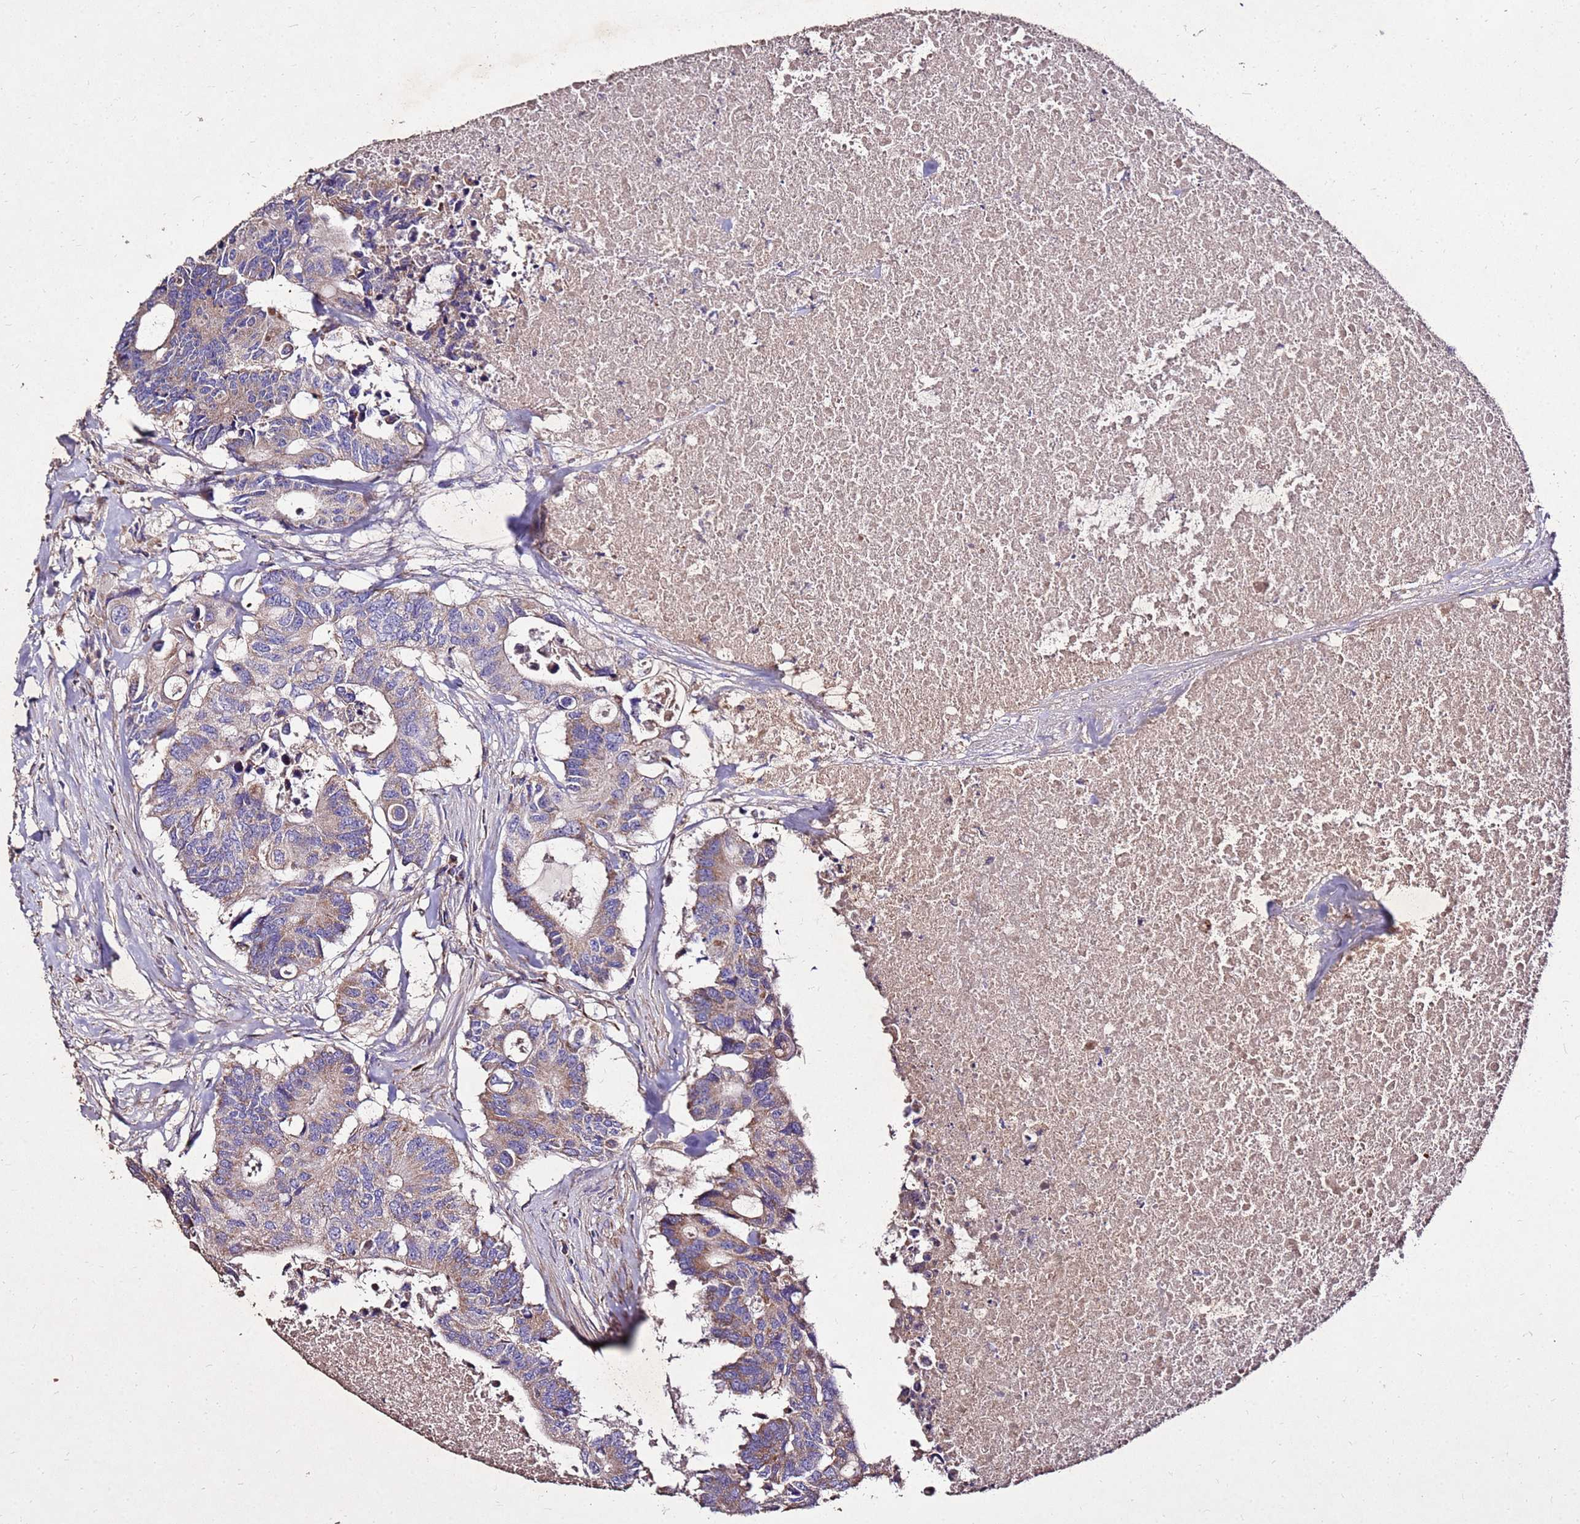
{"staining": {"intensity": "weak", "quantity": "25%-75%", "location": "cytoplasmic/membranous"}, "tissue": "colorectal cancer", "cell_type": "Tumor cells", "image_type": "cancer", "snomed": [{"axis": "morphology", "description": "Adenocarcinoma, NOS"}, {"axis": "topography", "description": "Colon"}], "caption": "High-power microscopy captured an IHC micrograph of colorectal cancer, revealing weak cytoplasmic/membranous staining in approximately 25%-75% of tumor cells. The staining was performed using DAB, with brown indicating positive protein expression. Nuclei are stained blue with hematoxylin.", "gene": "COX14", "patient": {"sex": "male", "age": 71}}